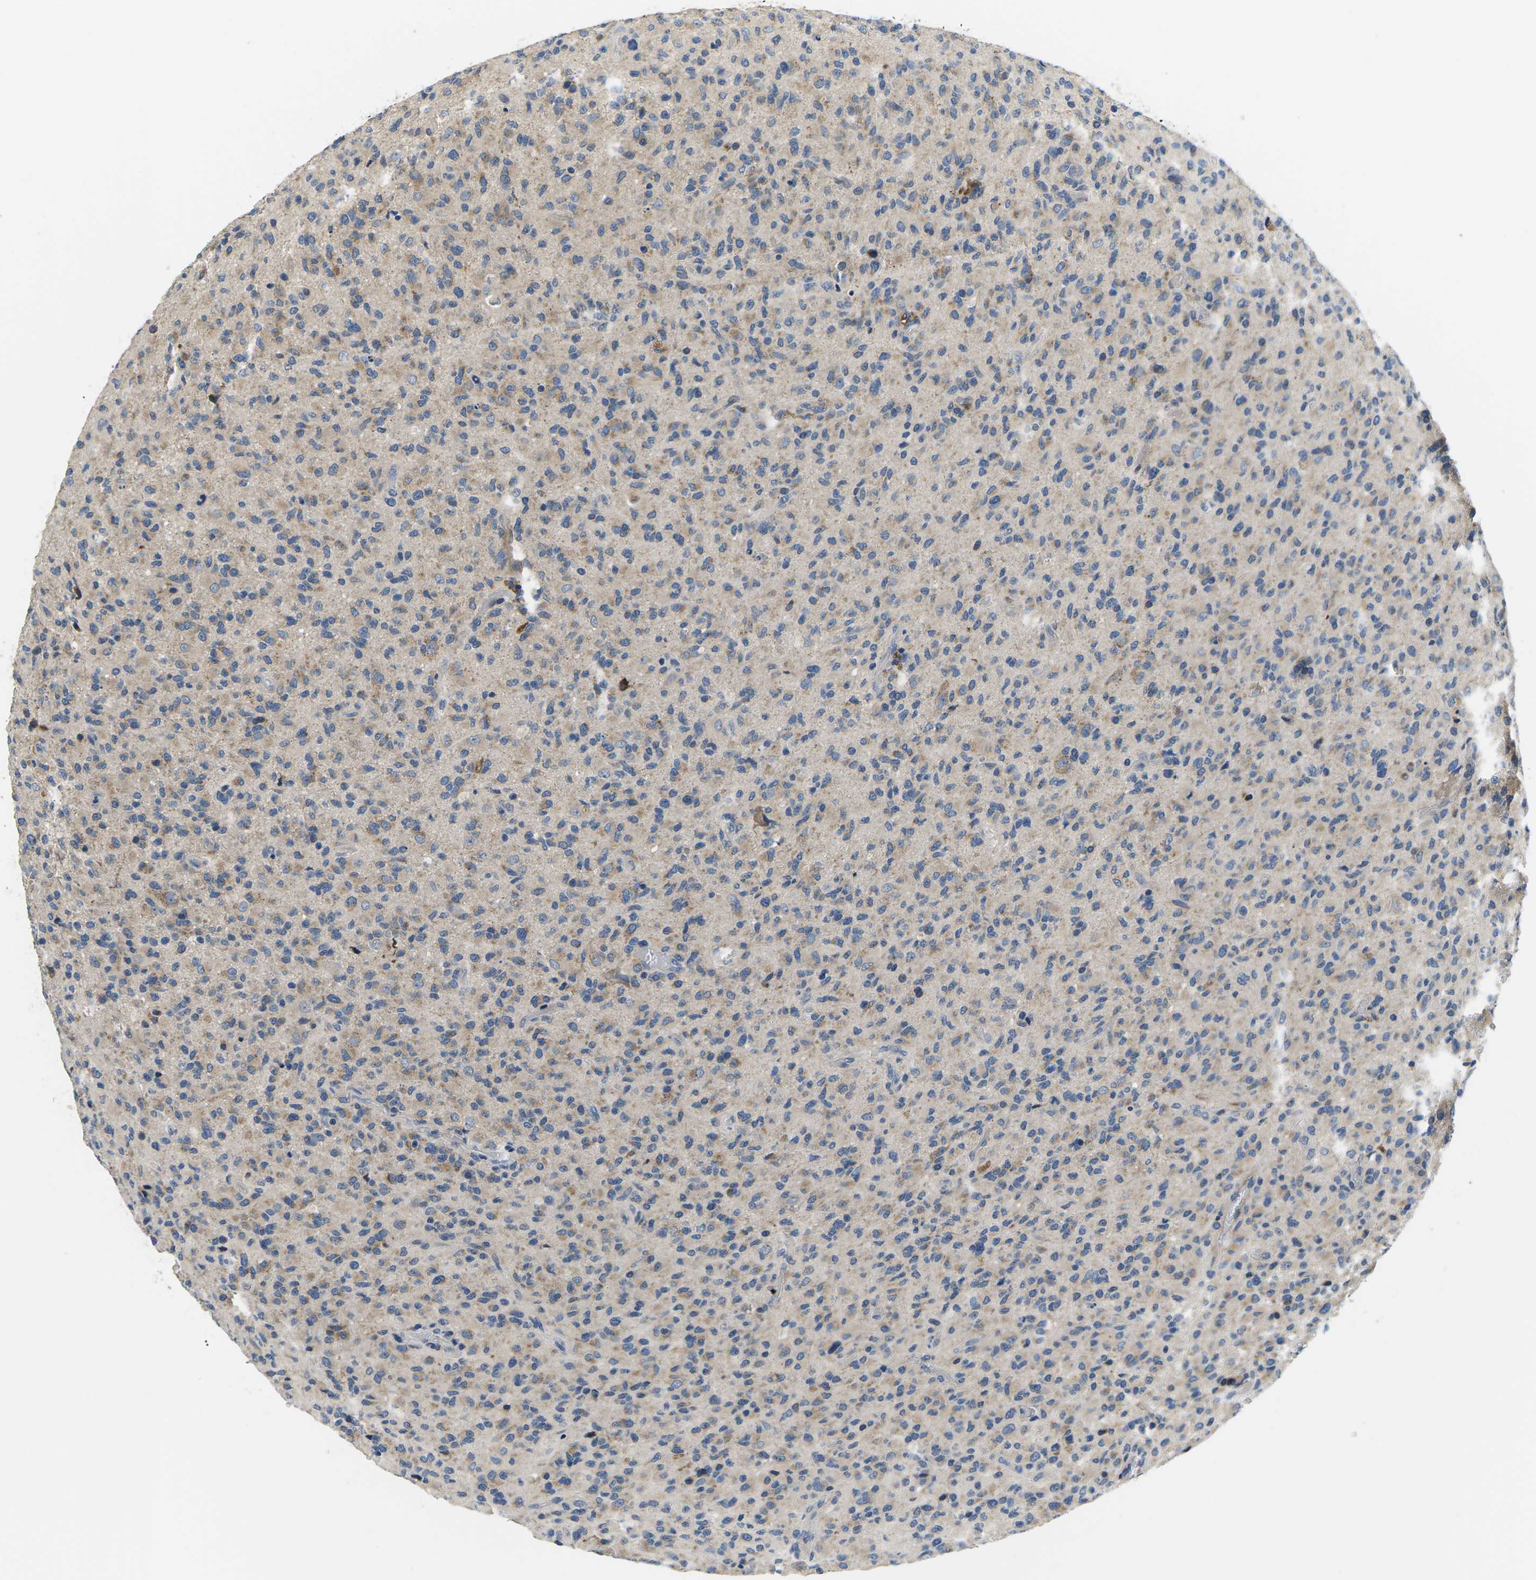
{"staining": {"intensity": "weak", "quantity": "25%-75%", "location": "cytoplasmic/membranous"}, "tissue": "glioma", "cell_type": "Tumor cells", "image_type": "cancer", "snomed": [{"axis": "morphology", "description": "Glioma, malignant, High grade"}, {"axis": "topography", "description": "Brain"}], "caption": "This is an image of IHC staining of glioma, which shows weak expression in the cytoplasmic/membranous of tumor cells.", "gene": "ERGIC3", "patient": {"sex": "male", "age": 71}}